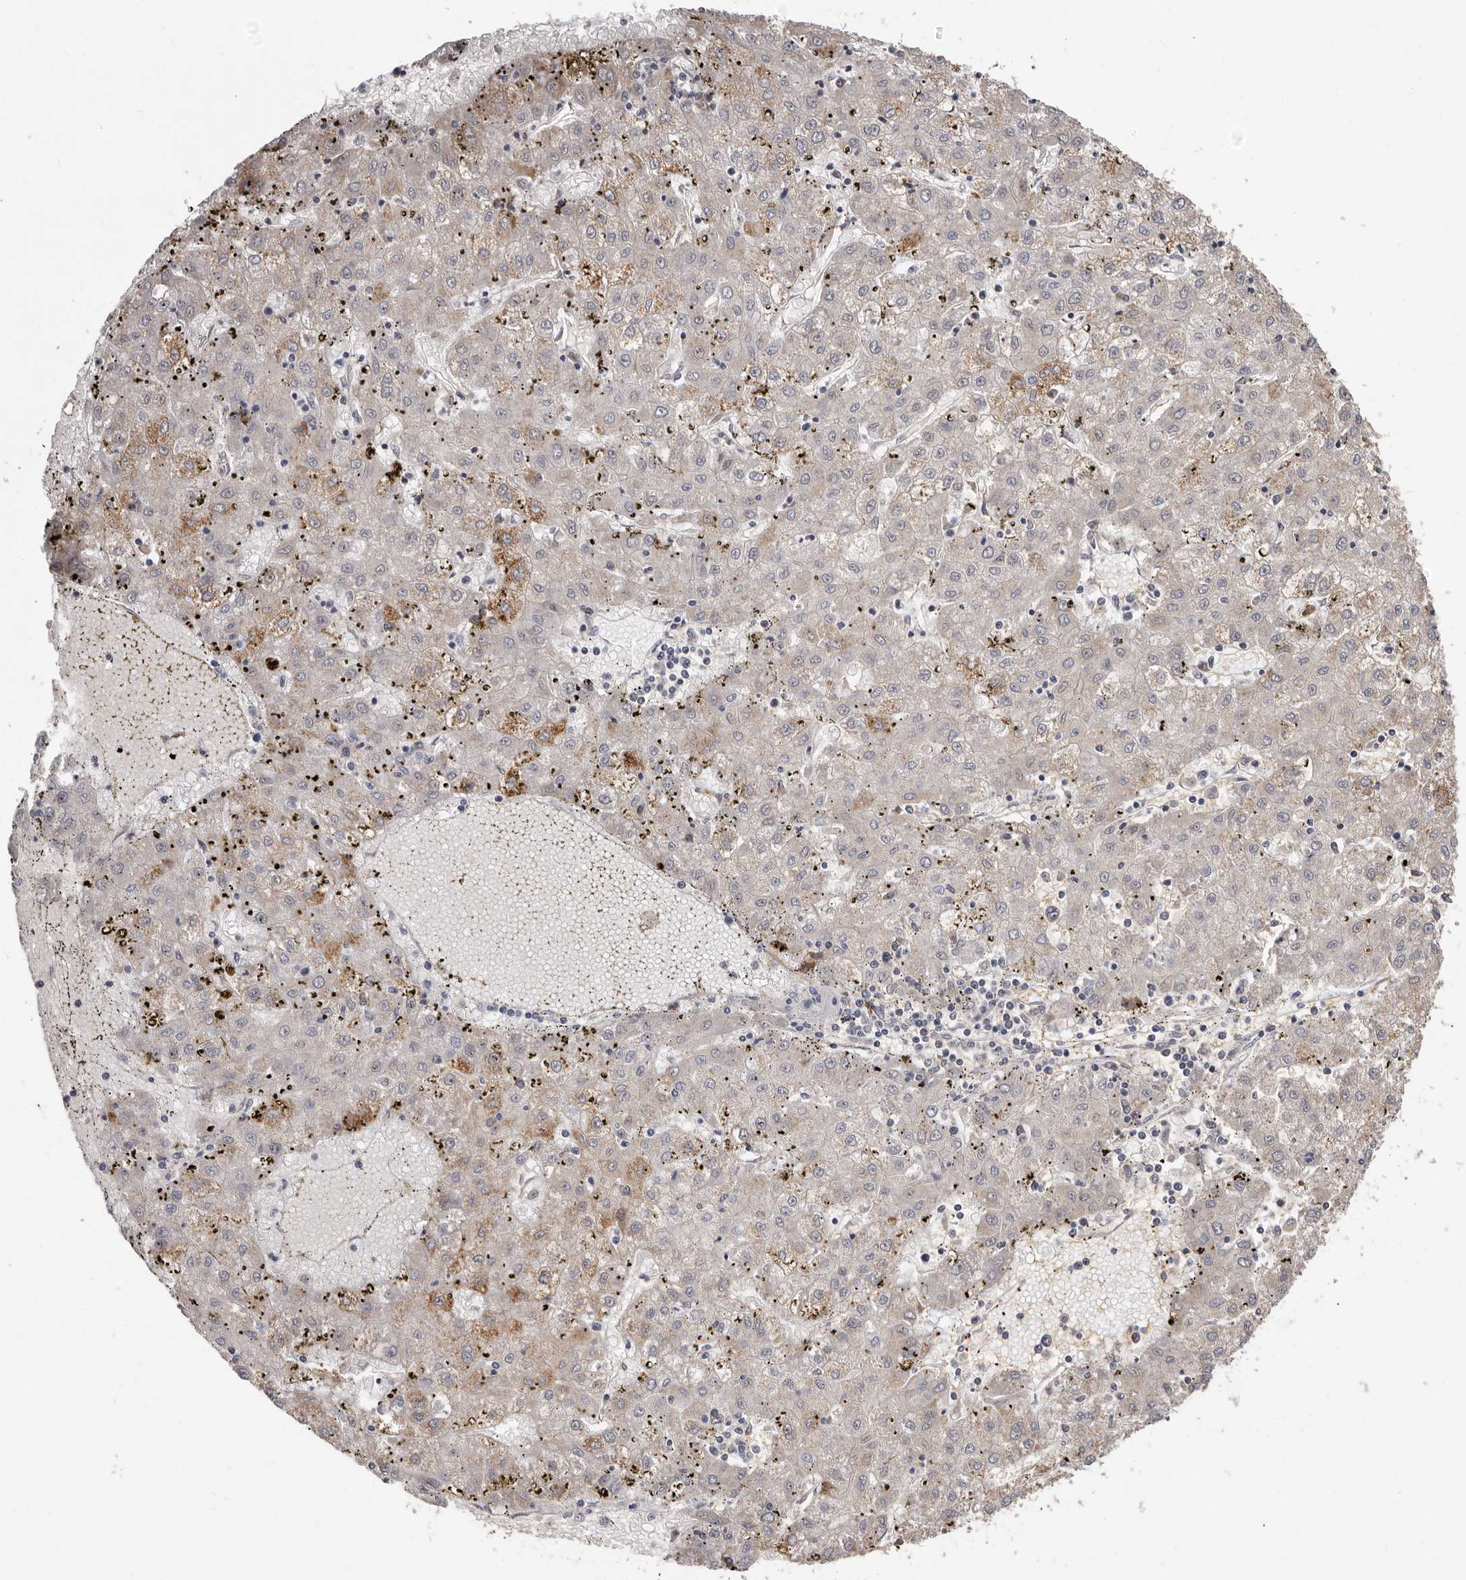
{"staining": {"intensity": "moderate", "quantity": "25%-75%", "location": "cytoplasmic/membranous"}, "tissue": "liver cancer", "cell_type": "Tumor cells", "image_type": "cancer", "snomed": [{"axis": "morphology", "description": "Carcinoma, Hepatocellular, NOS"}, {"axis": "topography", "description": "Liver"}], "caption": "Brown immunohistochemical staining in hepatocellular carcinoma (liver) displays moderate cytoplasmic/membranous expression in about 25%-75% of tumor cells.", "gene": "SPTA1", "patient": {"sex": "male", "age": 72}}